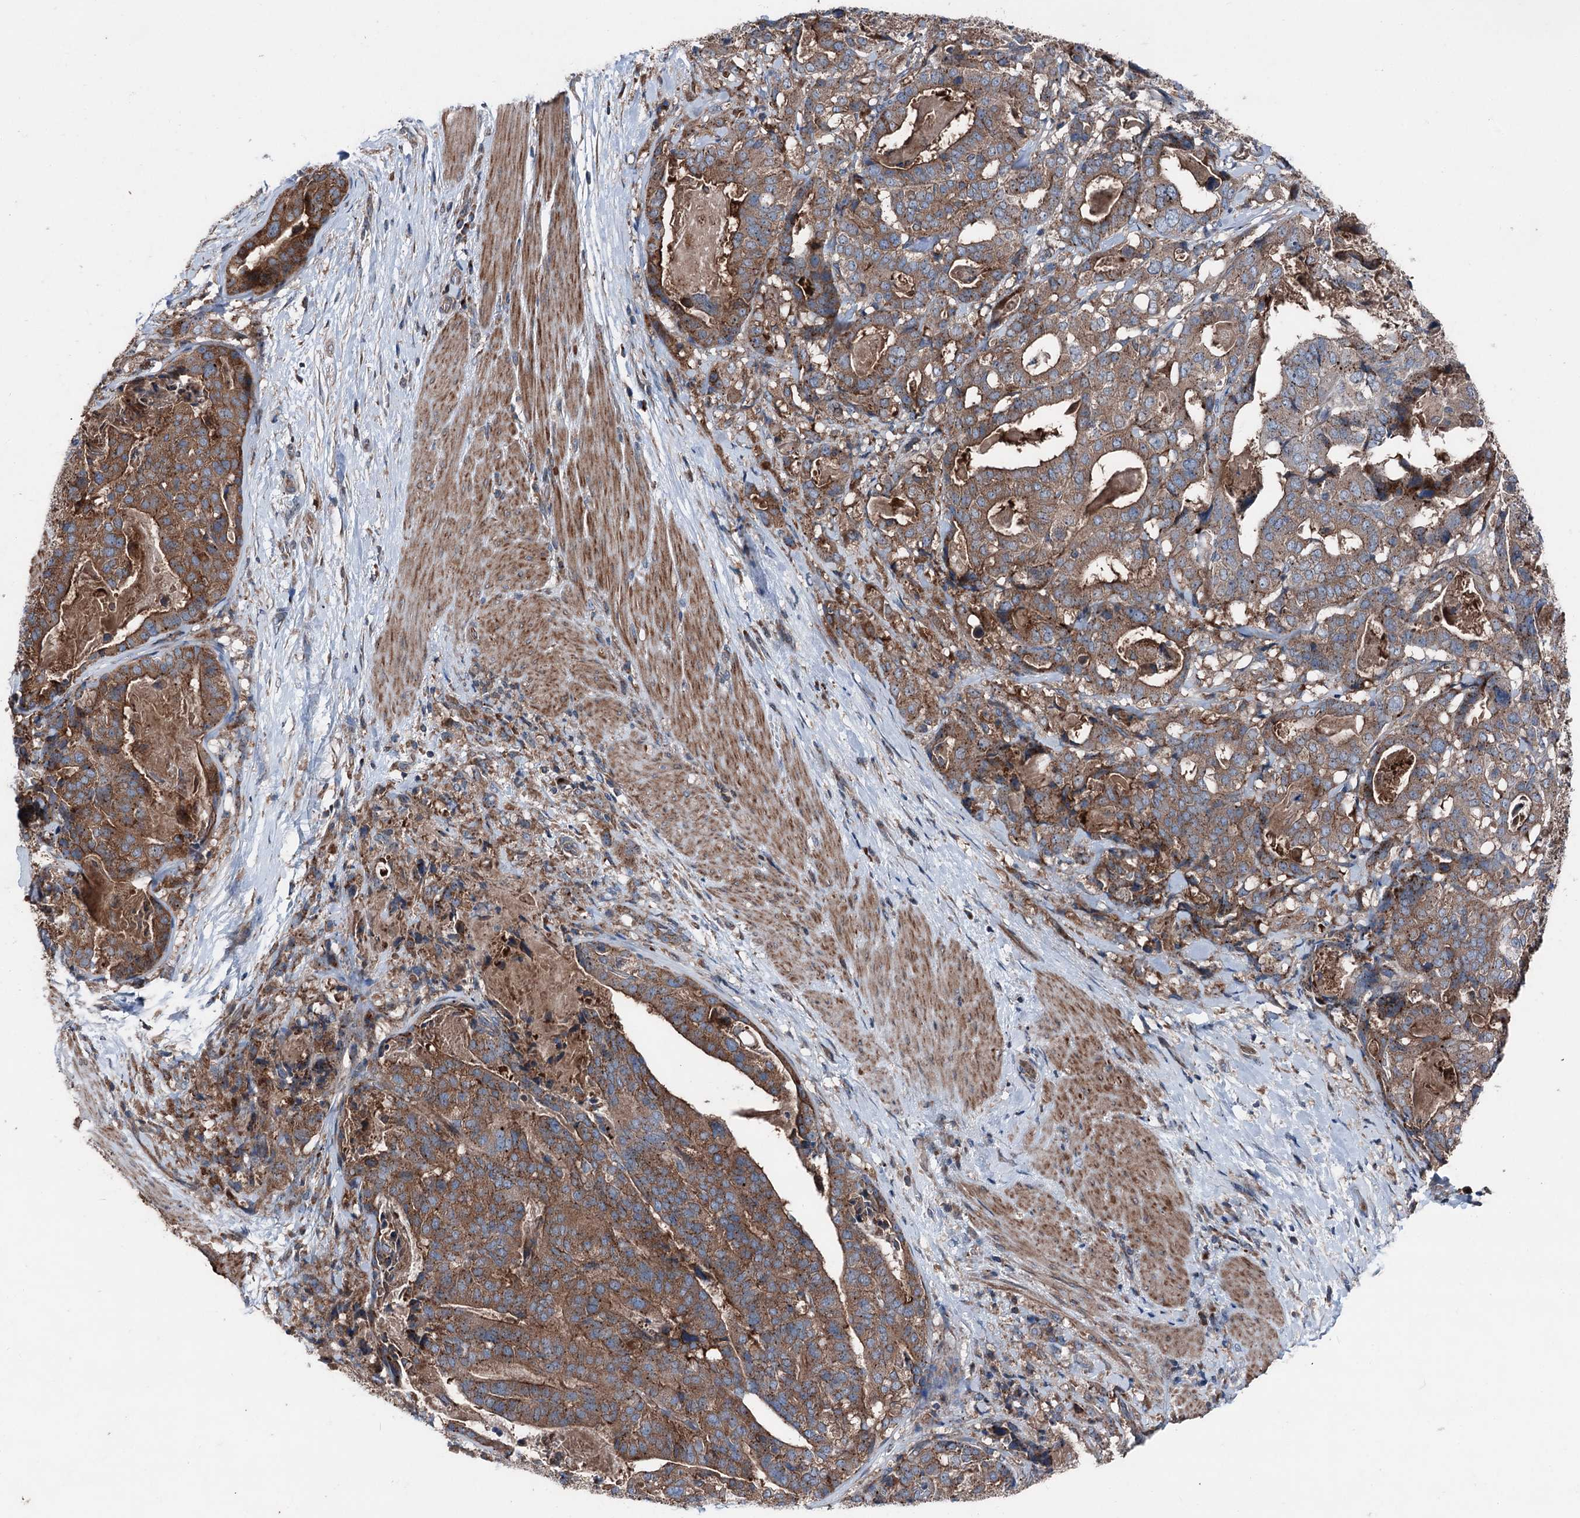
{"staining": {"intensity": "moderate", "quantity": ">75%", "location": "cytoplasmic/membranous"}, "tissue": "stomach cancer", "cell_type": "Tumor cells", "image_type": "cancer", "snomed": [{"axis": "morphology", "description": "Adenocarcinoma, NOS"}, {"axis": "topography", "description": "Stomach"}], "caption": "Human stomach cancer stained with a brown dye displays moderate cytoplasmic/membranous positive staining in about >75% of tumor cells.", "gene": "RUFY1", "patient": {"sex": "male", "age": 48}}